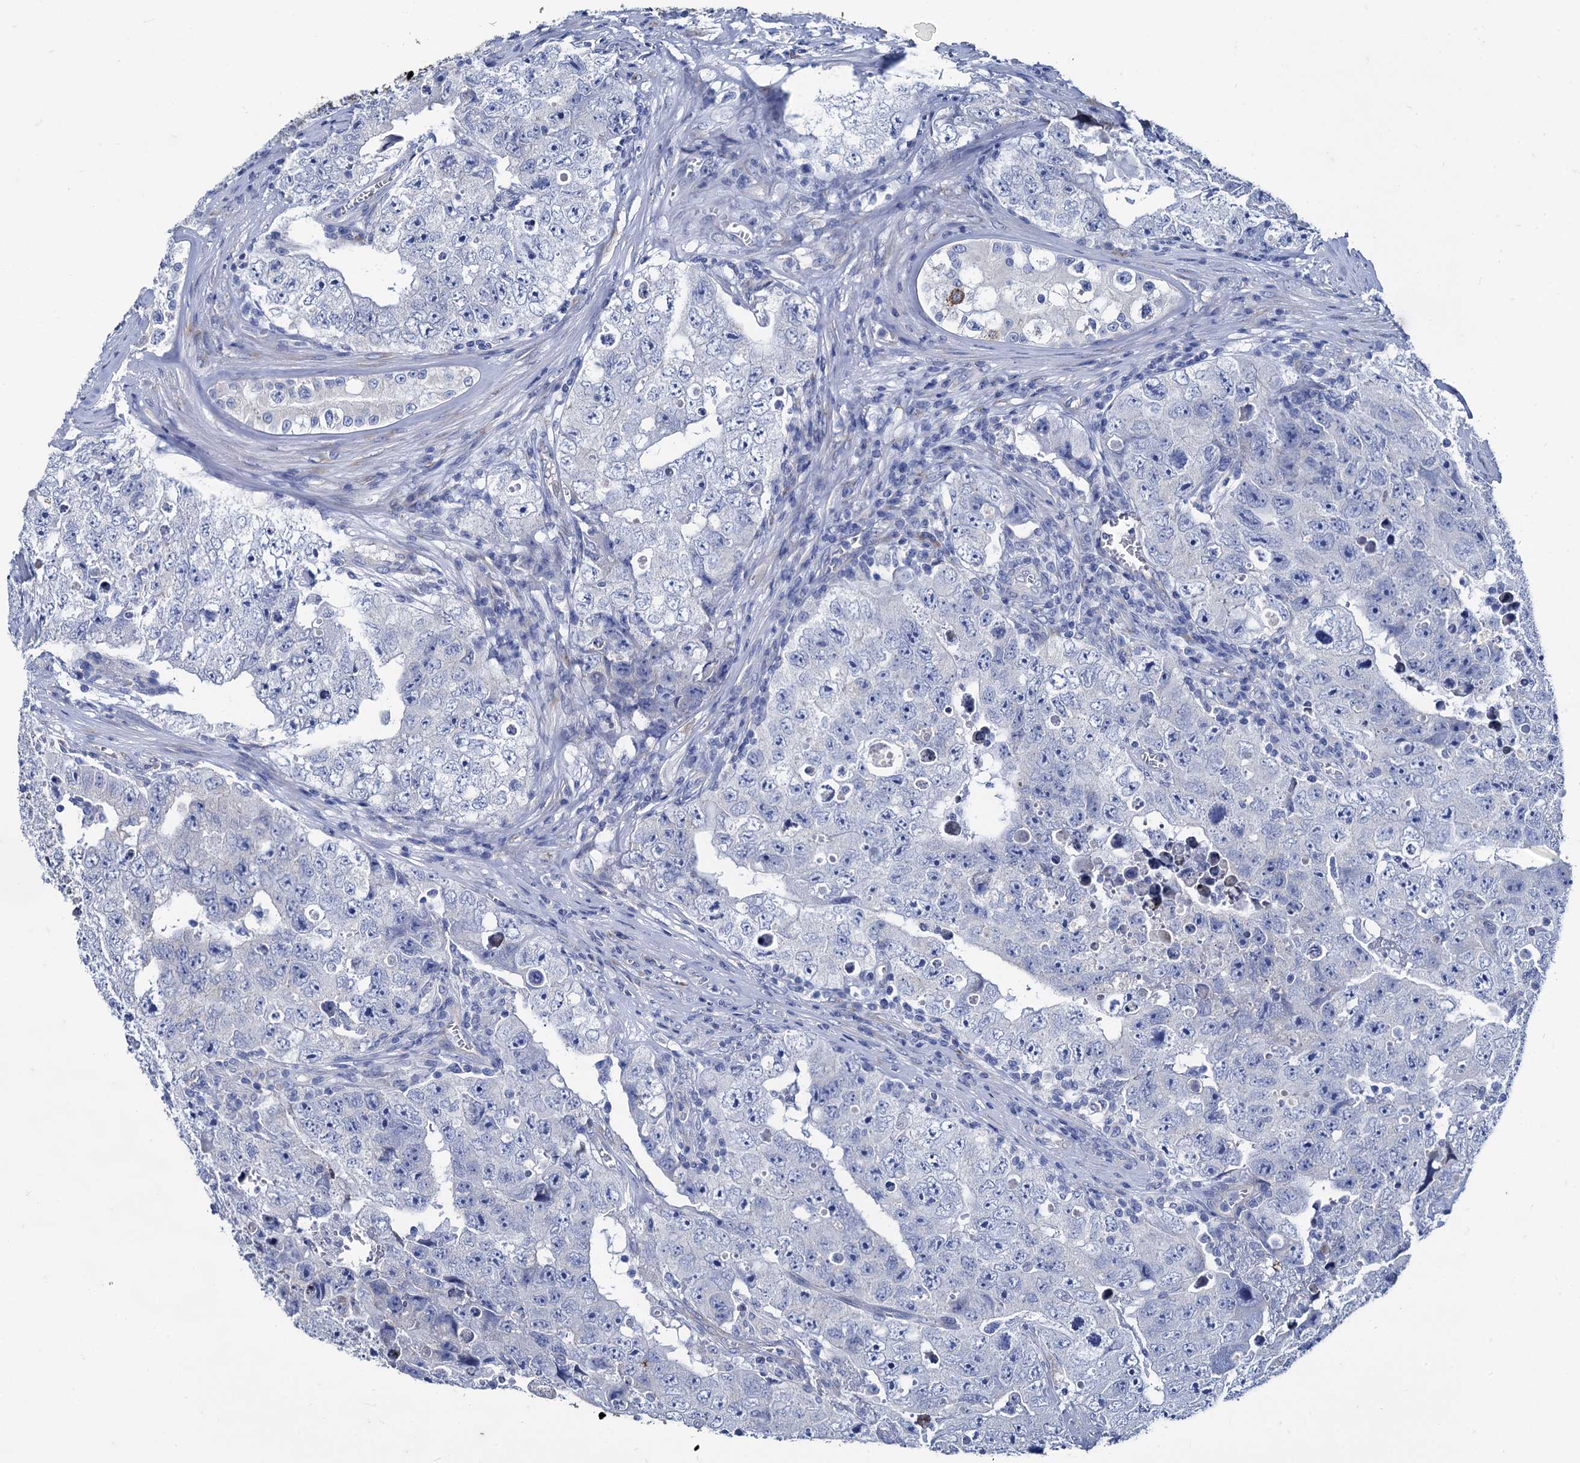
{"staining": {"intensity": "negative", "quantity": "none", "location": "none"}, "tissue": "testis cancer", "cell_type": "Tumor cells", "image_type": "cancer", "snomed": [{"axis": "morphology", "description": "Carcinoma, Embryonal, NOS"}, {"axis": "topography", "description": "Testis"}], "caption": "The immunohistochemistry histopathology image has no significant positivity in tumor cells of embryonal carcinoma (testis) tissue.", "gene": "FOXR2", "patient": {"sex": "male", "age": 17}}